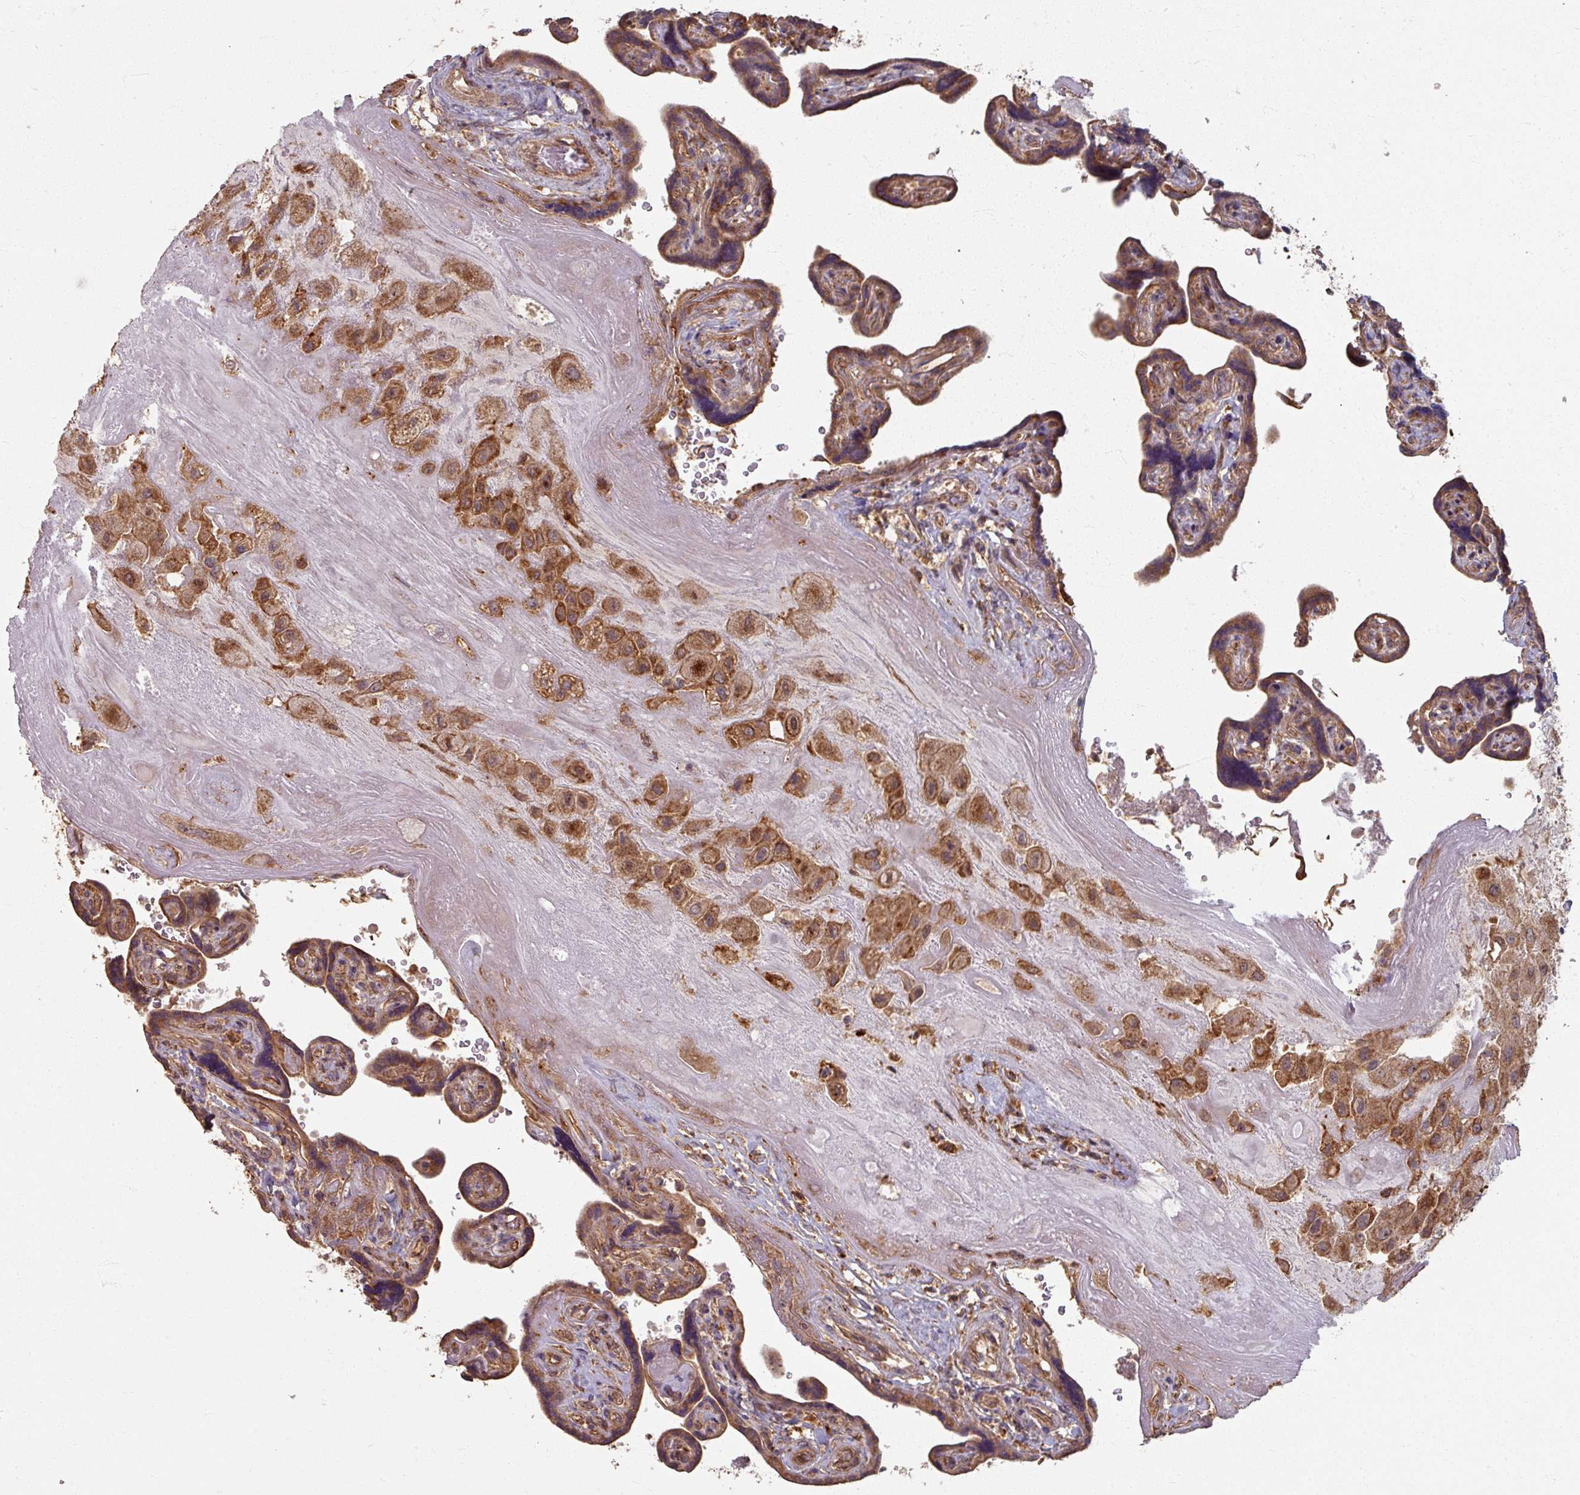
{"staining": {"intensity": "strong", "quantity": ">75%", "location": "cytoplasmic/membranous"}, "tissue": "placenta", "cell_type": "Decidual cells", "image_type": "normal", "snomed": [{"axis": "morphology", "description": "Normal tissue, NOS"}, {"axis": "topography", "description": "Placenta"}], "caption": "IHC photomicrograph of unremarkable placenta stained for a protein (brown), which reveals high levels of strong cytoplasmic/membranous expression in about >75% of decidual cells.", "gene": "CCDC68", "patient": {"sex": "female", "age": 32}}